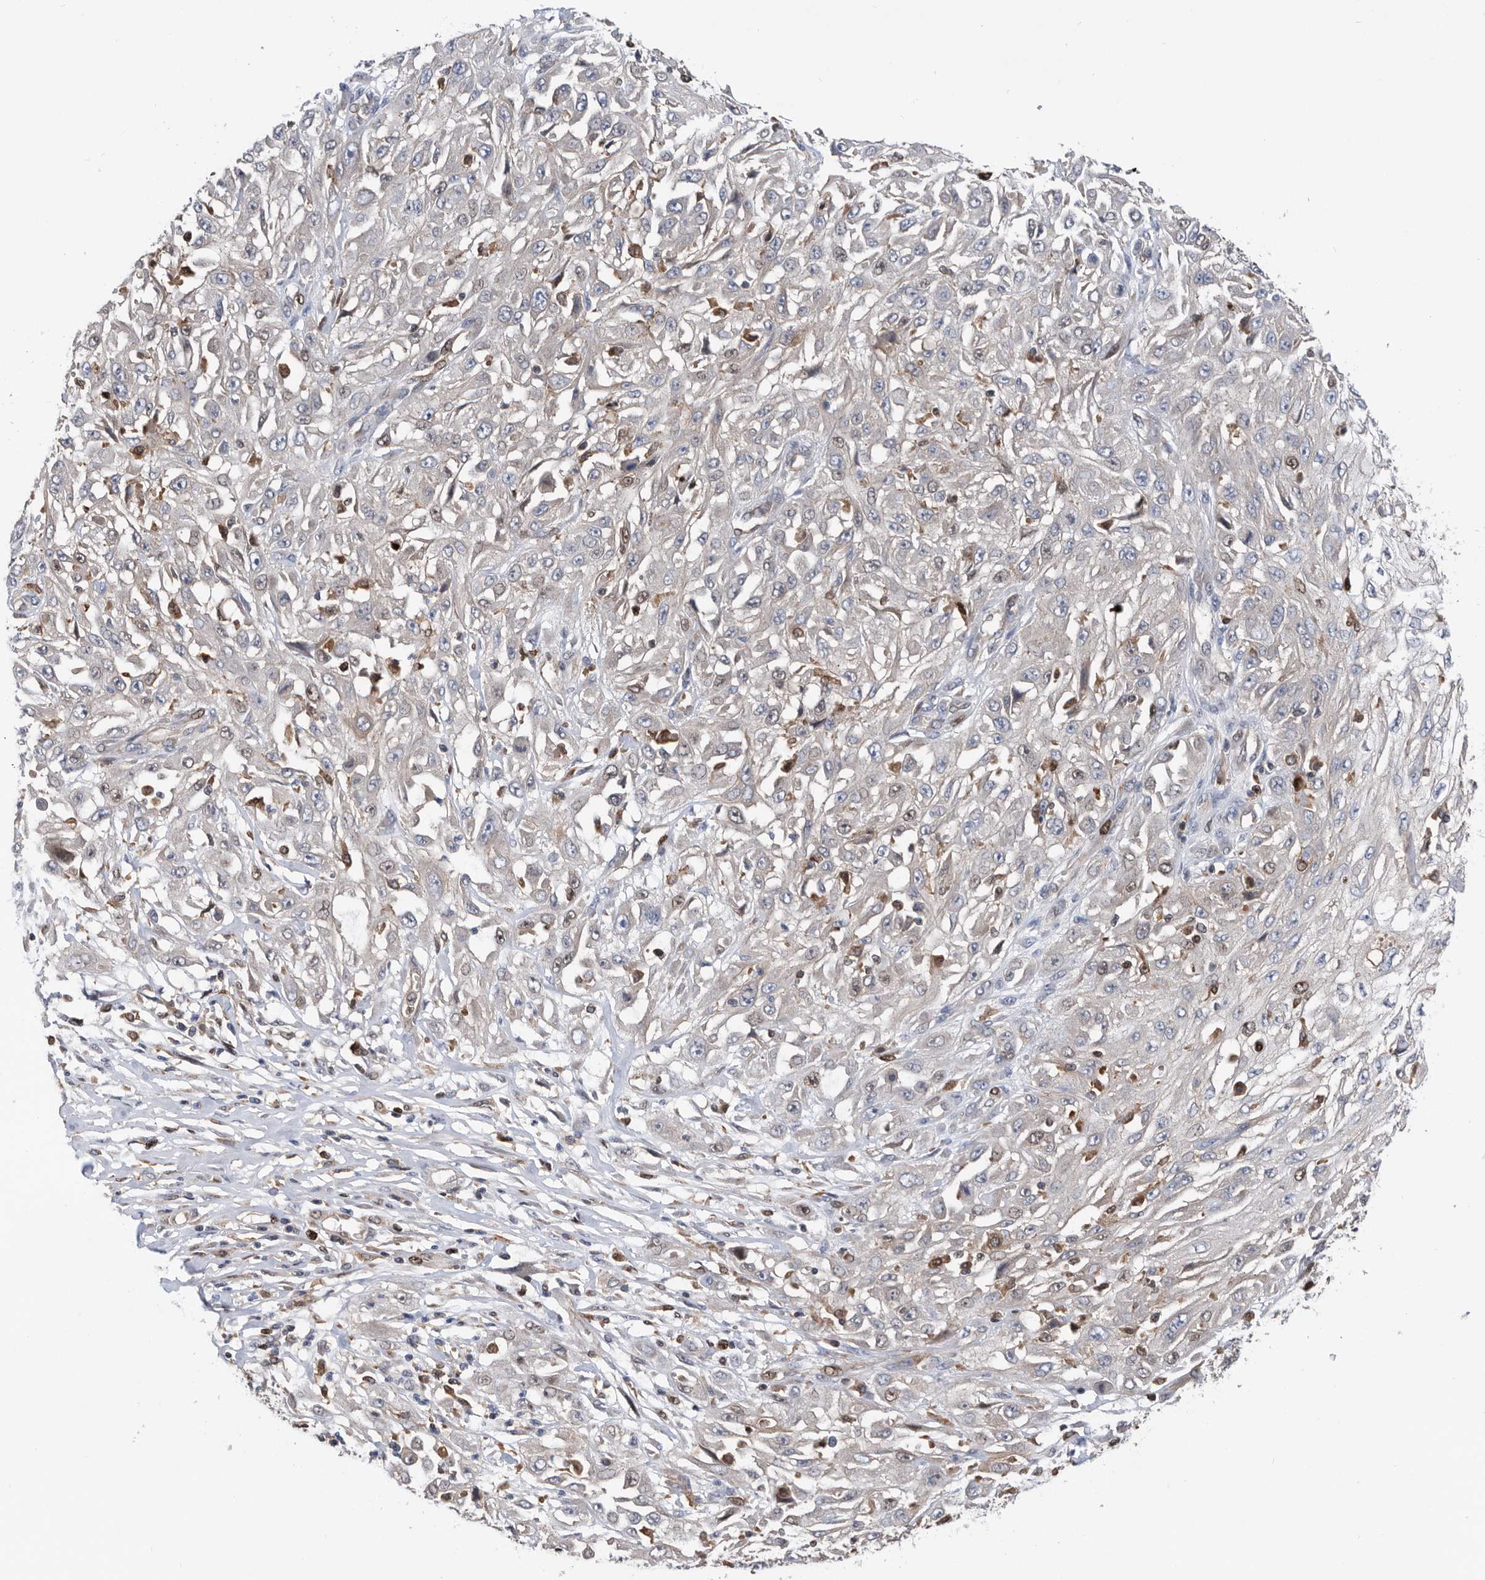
{"staining": {"intensity": "negative", "quantity": "none", "location": "none"}, "tissue": "skin cancer", "cell_type": "Tumor cells", "image_type": "cancer", "snomed": [{"axis": "morphology", "description": "Squamous cell carcinoma, NOS"}, {"axis": "morphology", "description": "Squamous cell carcinoma, metastatic, NOS"}, {"axis": "topography", "description": "Skin"}, {"axis": "topography", "description": "Lymph node"}], "caption": "Micrograph shows no significant protein positivity in tumor cells of squamous cell carcinoma (skin).", "gene": "ATAD2", "patient": {"sex": "male", "age": 75}}